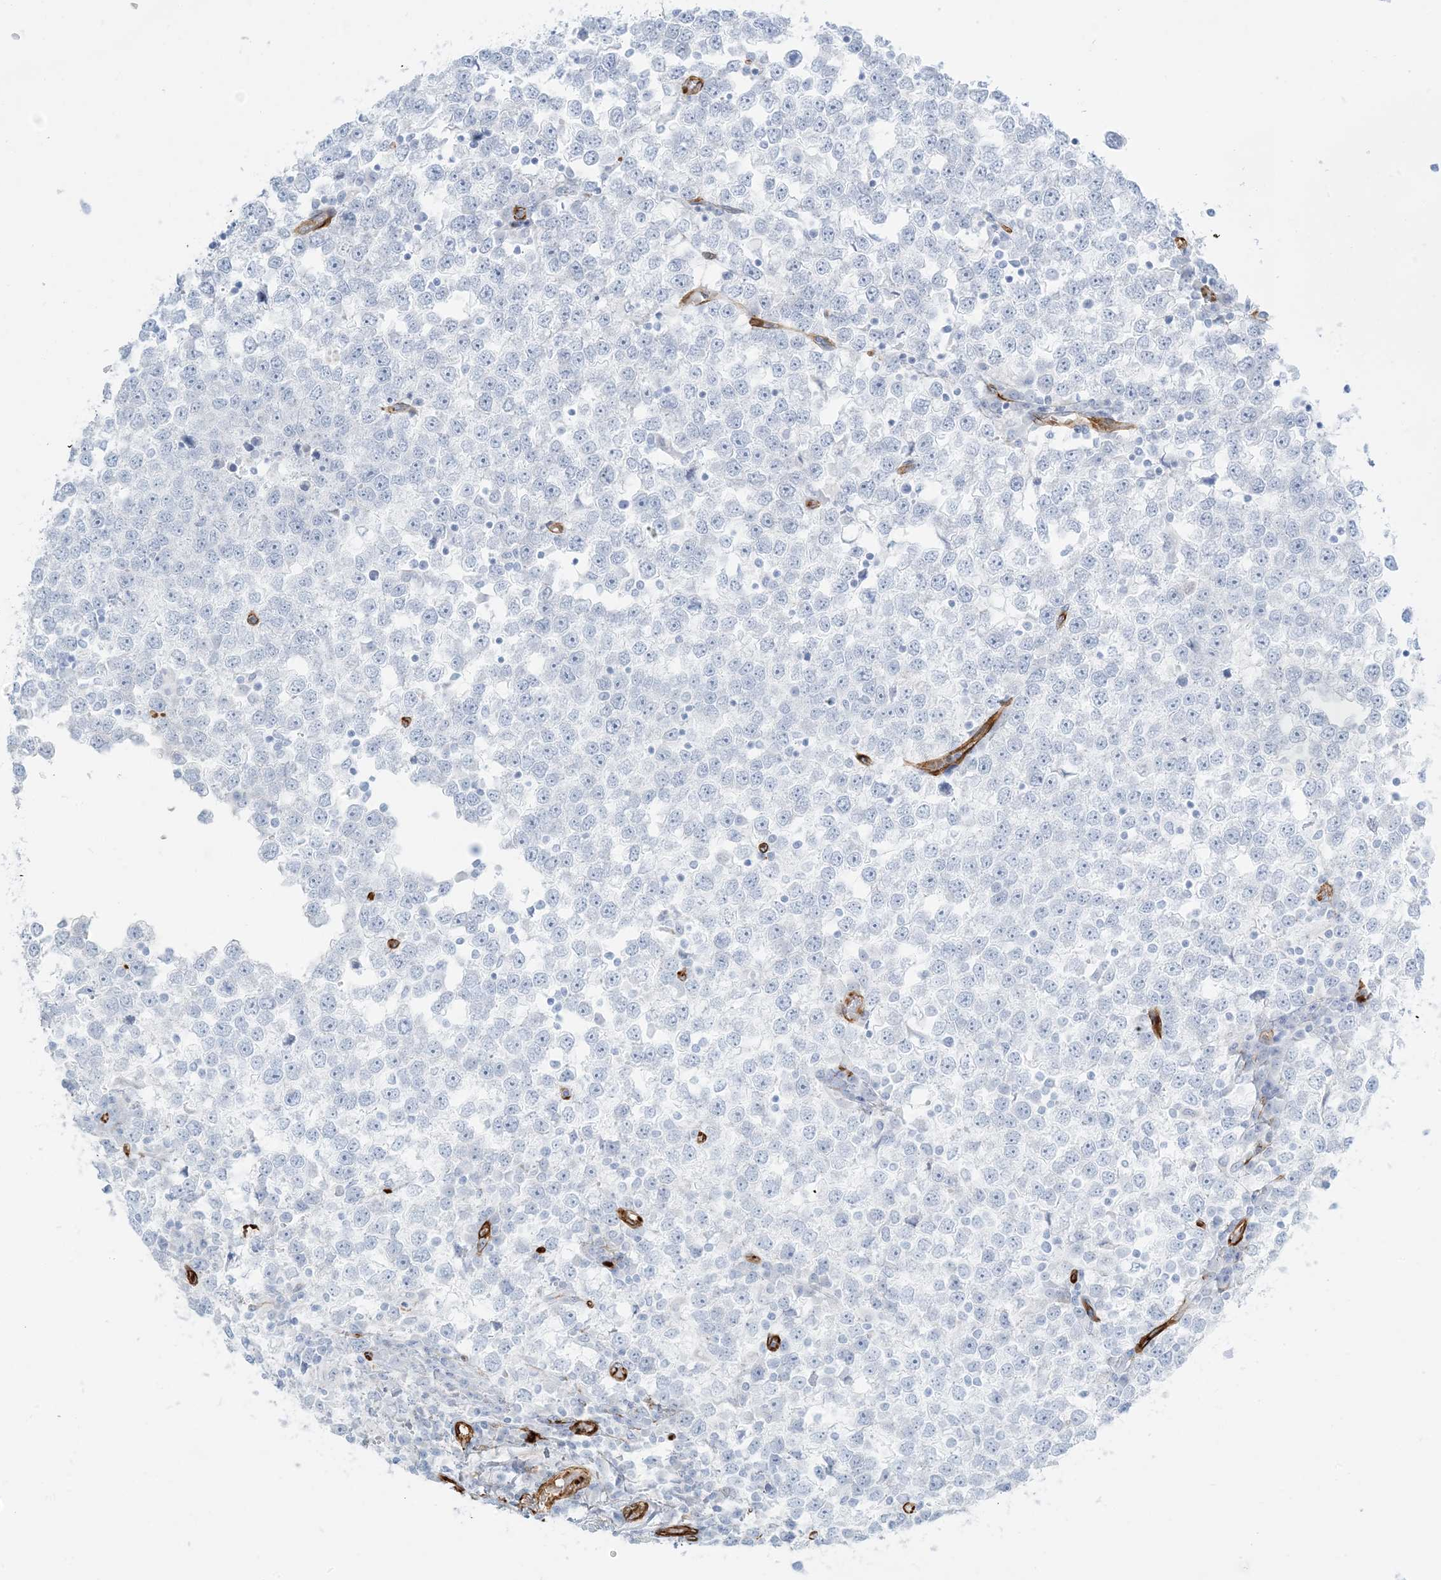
{"staining": {"intensity": "negative", "quantity": "none", "location": "none"}, "tissue": "testis cancer", "cell_type": "Tumor cells", "image_type": "cancer", "snomed": [{"axis": "morphology", "description": "Seminoma, NOS"}, {"axis": "topography", "description": "Testis"}], "caption": "This is an immunohistochemistry histopathology image of human testis cancer (seminoma). There is no staining in tumor cells.", "gene": "EPS8L3", "patient": {"sex": "male", "age": 65}}